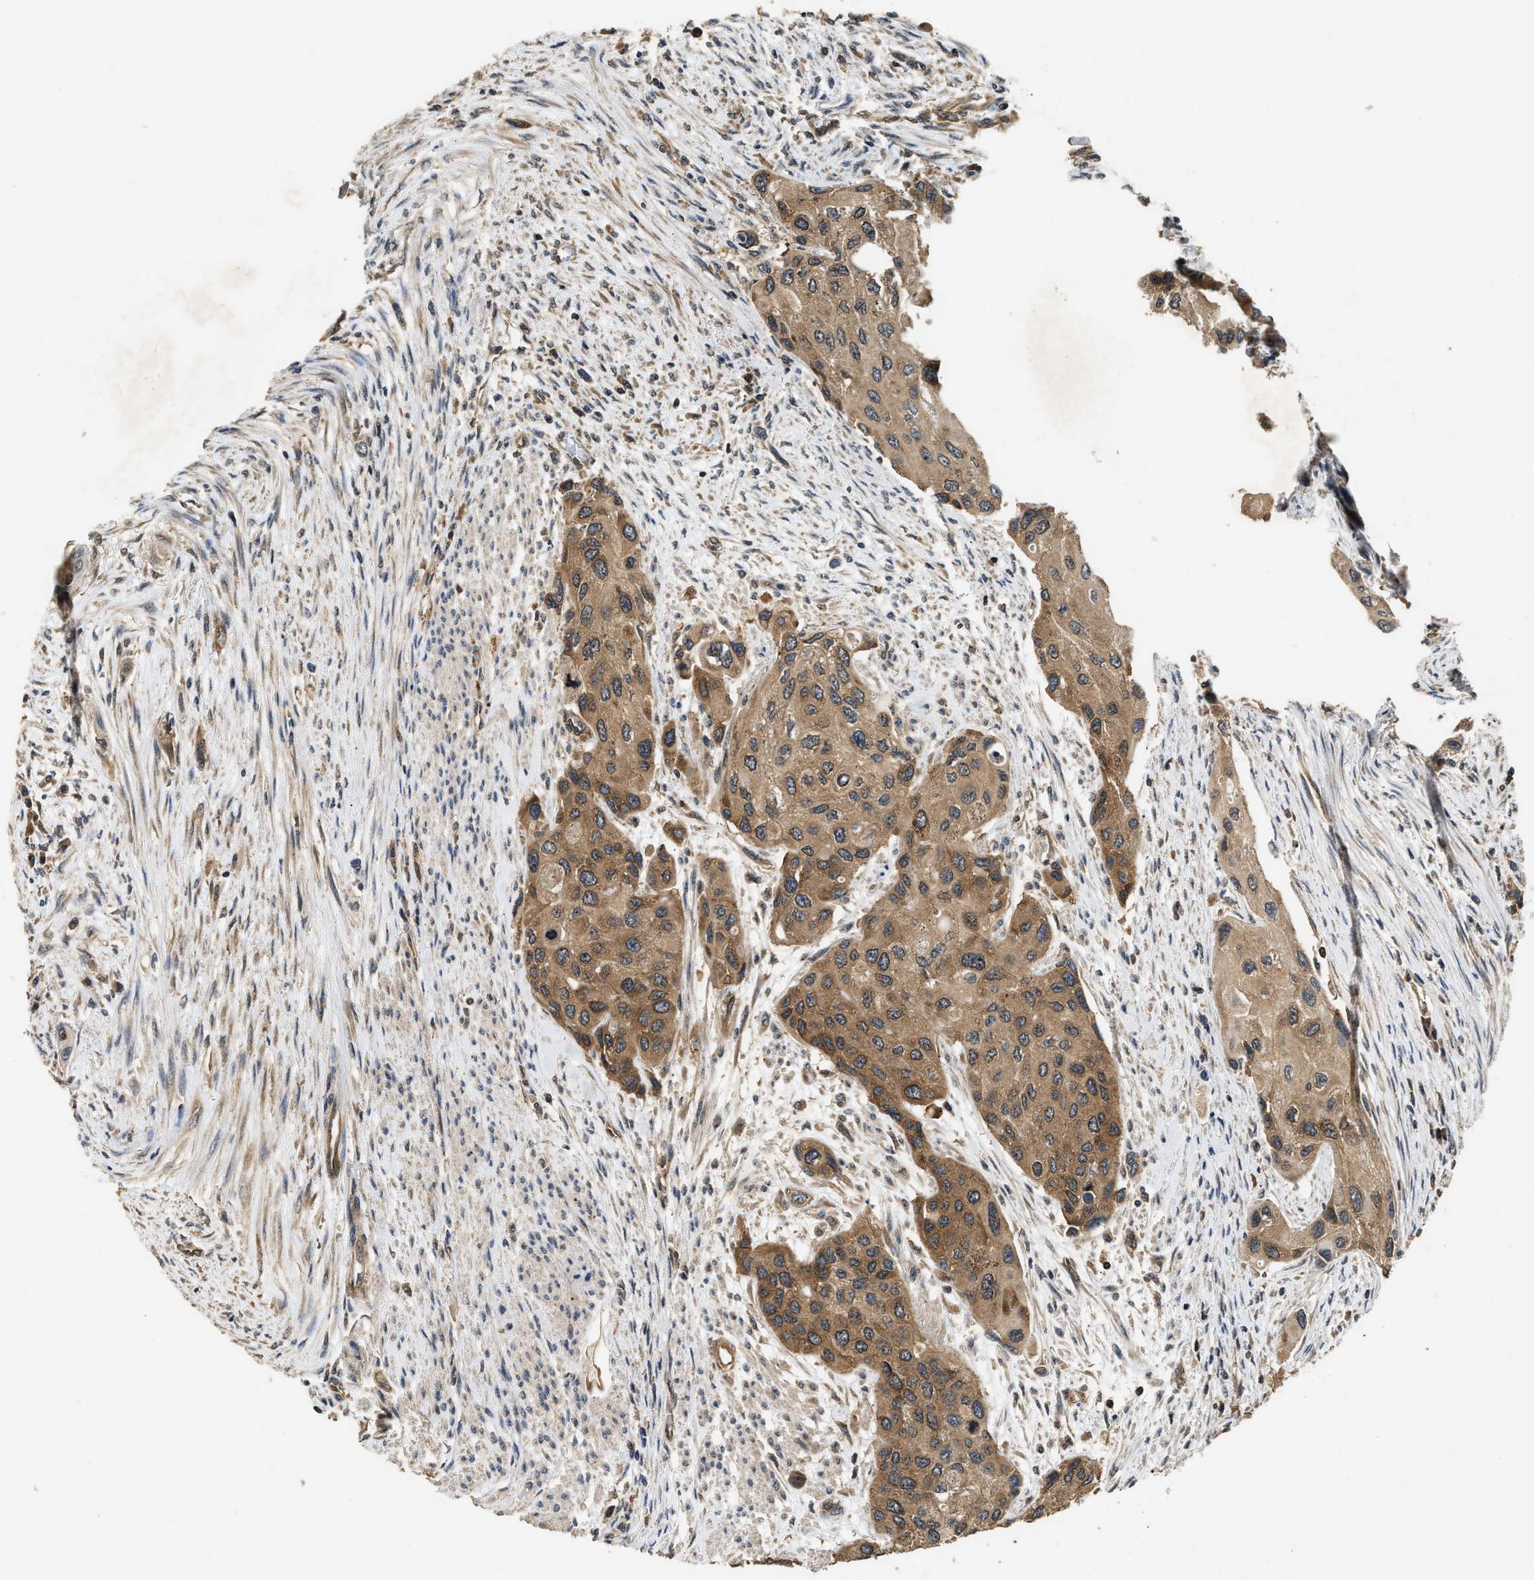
{"staining": {"intensity": "moderate", "quantity": ">75%", "location": "cytoplasmic/membranous"}, "tissue": "urothelial cancer", "cell_type": "Tumor cells", "image_type": "cancer", "snomed": [{"axis": "morphology", "description": "Urothelial carcinoma, High grade"}, {"axis": "topography", "description": "Urinary bladder"}], "caption": "An immunohistochemistry (IHC) image of neoplastic tissue is shown. Protein staining in brown labels moderate cytoplasmic/membranous positivity in urothelial cancer within tumor cells.", "gene": "DNAJC2", "patient": {"sex": "female", "age": 56}}